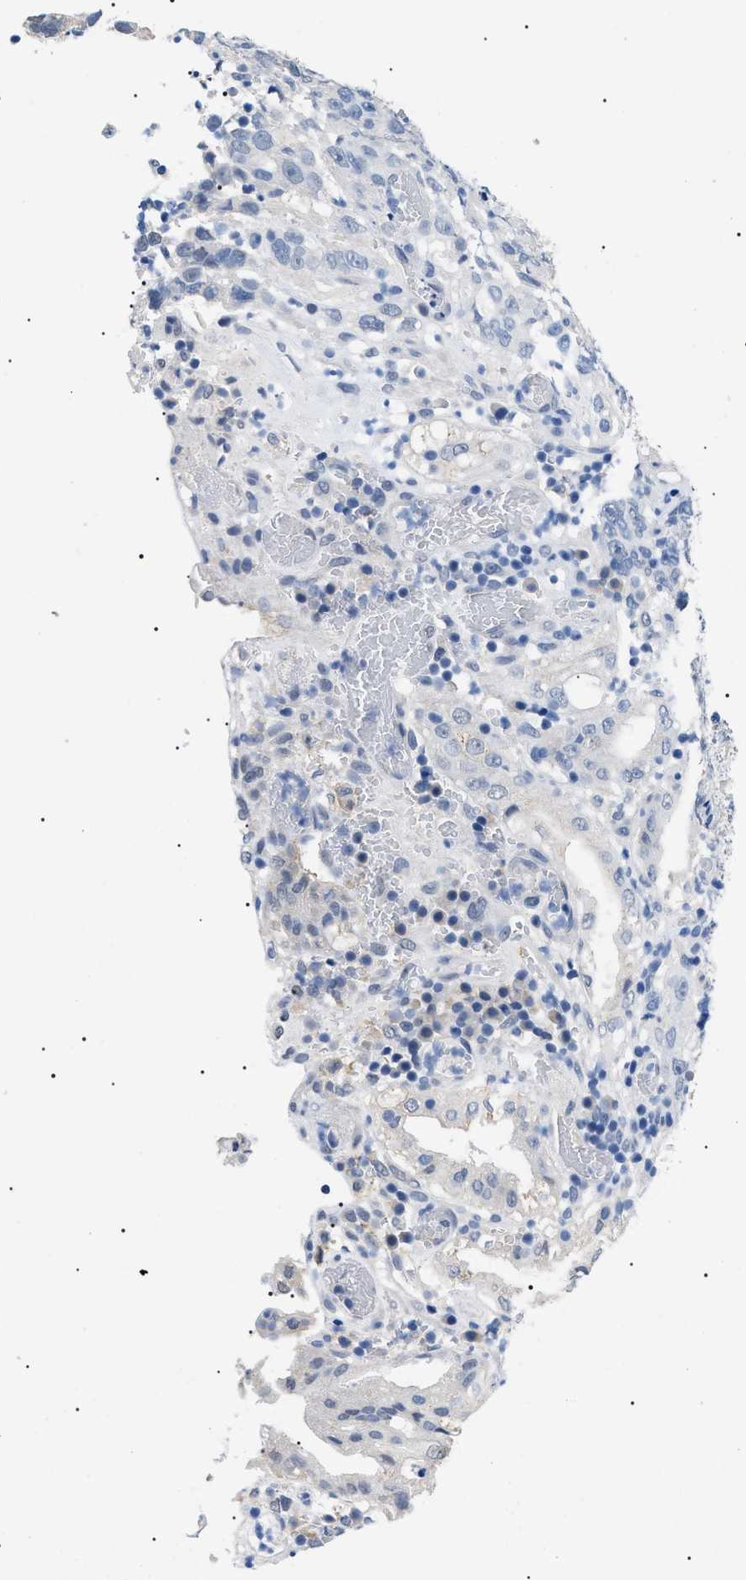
{"staining": {"intensity": "negative", "quantity": "none", "location": "none"}, "tissue": "stomach cancer", "cell_type": "Tumor cells", "image_type": "cancer", "snomed": [{"axis": "morphology", "description": "Normal tissue, NOS"}, {"axis": "morphology", "description": "Adenocarcinoma, NOS"}, {"axis": "topography", "description": "Stomach"}], "caption": "Immunohistochemical staining of stomach adenocarcinoma exhibits no significant staining in tumor cells. The staining is performed using DAB (3,3'-diaminobenzidine) brown chromogen with nuclei counter-stained in using hematoxylin.", "gene": "PRRT2", "patient": {"sex": "male", "age": 48}}